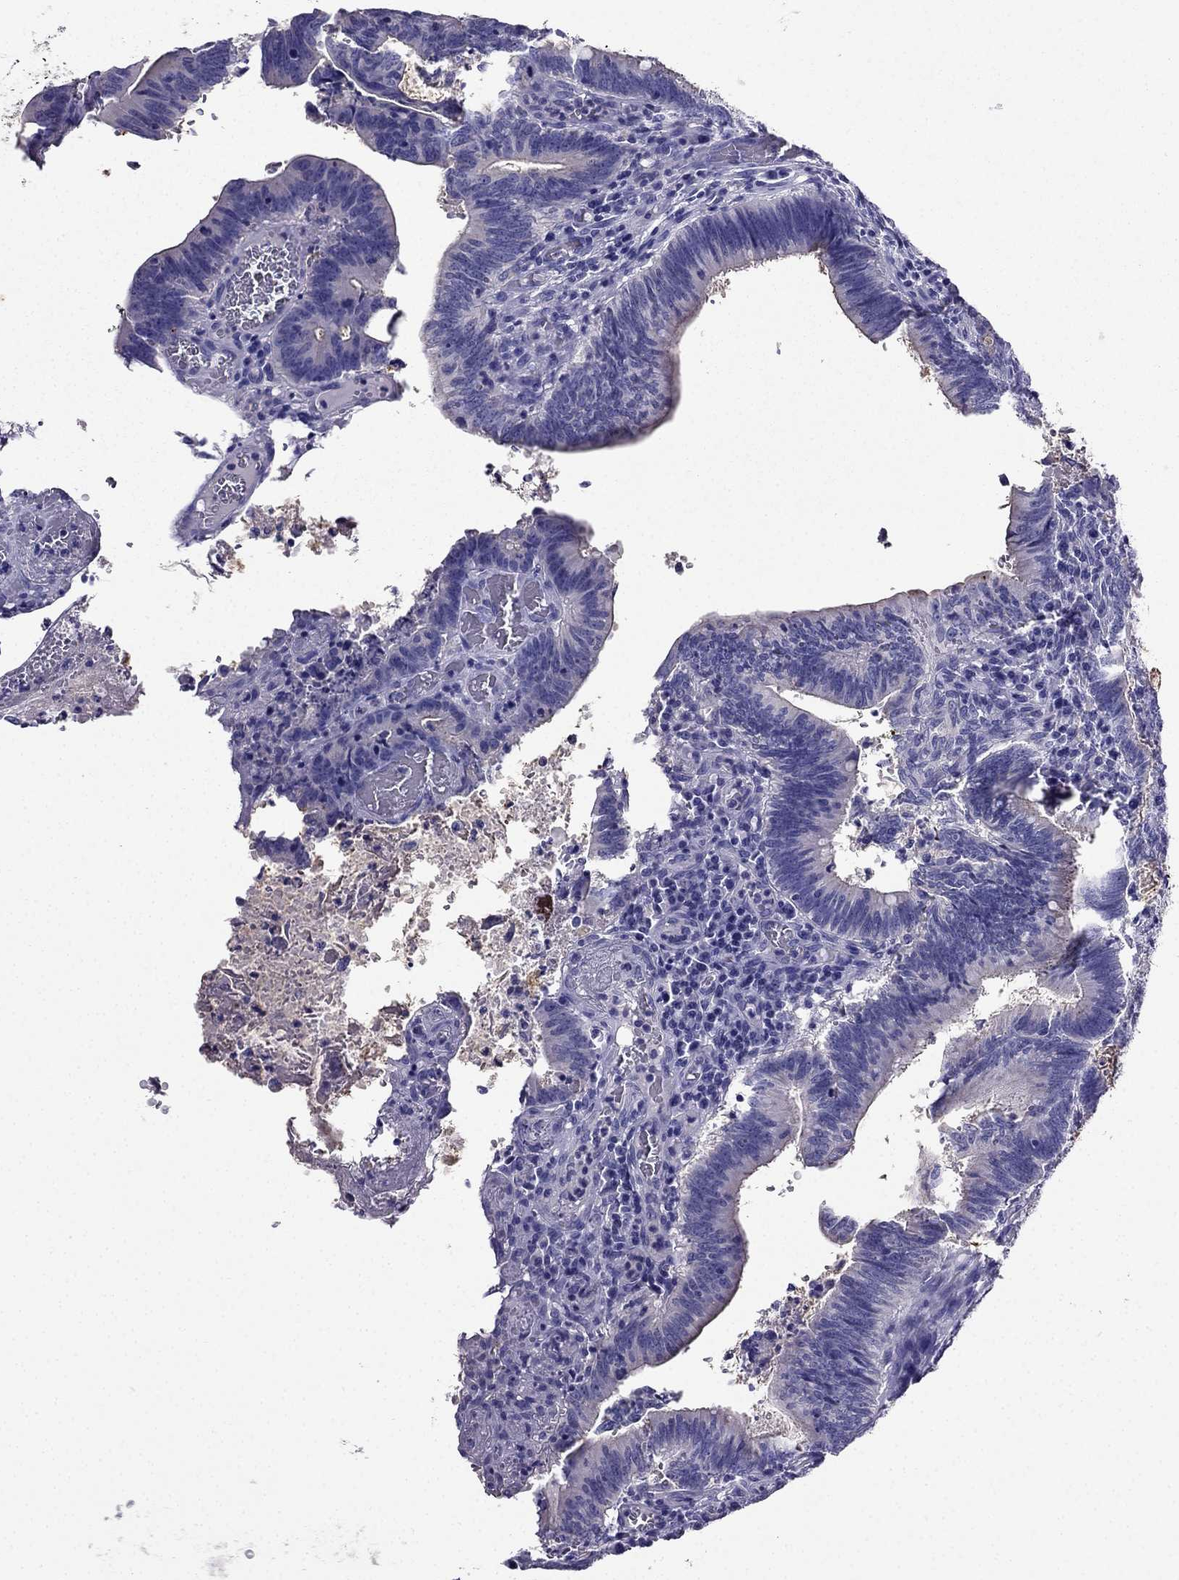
{"staining": {"intensity": "negative", "quantity": "none", "location": "none"}, "tissue": "colorectal cancer", "cell_type": "Tumor cells", "image_type": "cancer", "snomed": [{"axis": "morphology", "description": "Adenocarcinoma, NOS"}, {"axis": "topography", "description": "Colon"}], "caption": "Immunohistochemistry image of neoplastic tissue: human colorectal cancer stained with DAB demonstrates no significant protein expression in tumor cells. (Stains: DAB (3,3'-diaminobenzidine) IHC with hematoxylin counter stain, Microscopy: brightfield microscopy at high magnification).", "gene": "PTH", "patient": {"sex": "female", "age": 70}}